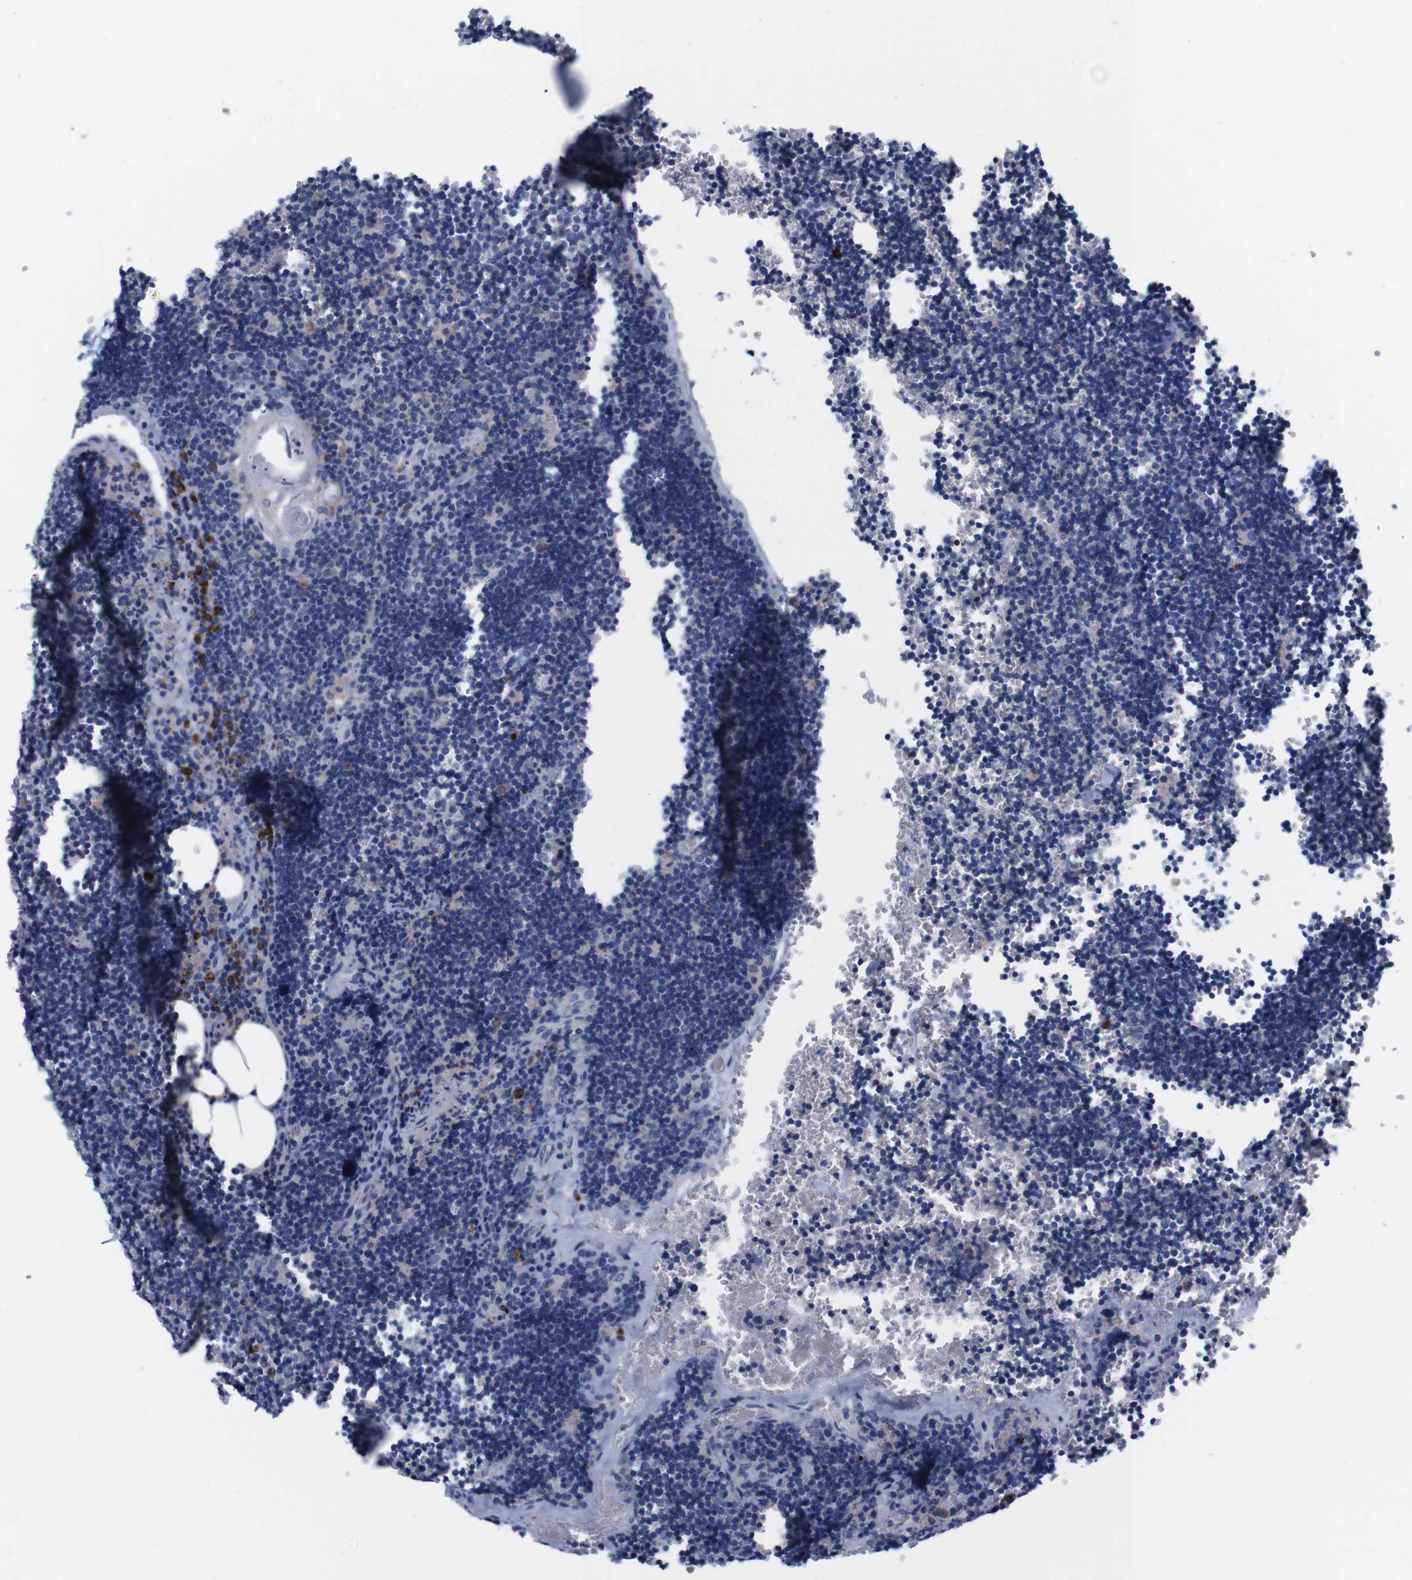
{"staining": {"intensity": "negative", "quantity": "none", "location": "none"}, "tissue": "lymph node", "cell_type": "Germinal center cells", "image_type": "normal", "snomed": [{"axis": "morphology", "description": "Normal tissue, NOS"}, {"axis": "topography", "description": "Lymph node"}], "caption": "The micrograph reveals no staining of germinal center cells in normal lymph node.", "gene": "NEBL", "patient": {"sex": "male", "age": 33}}